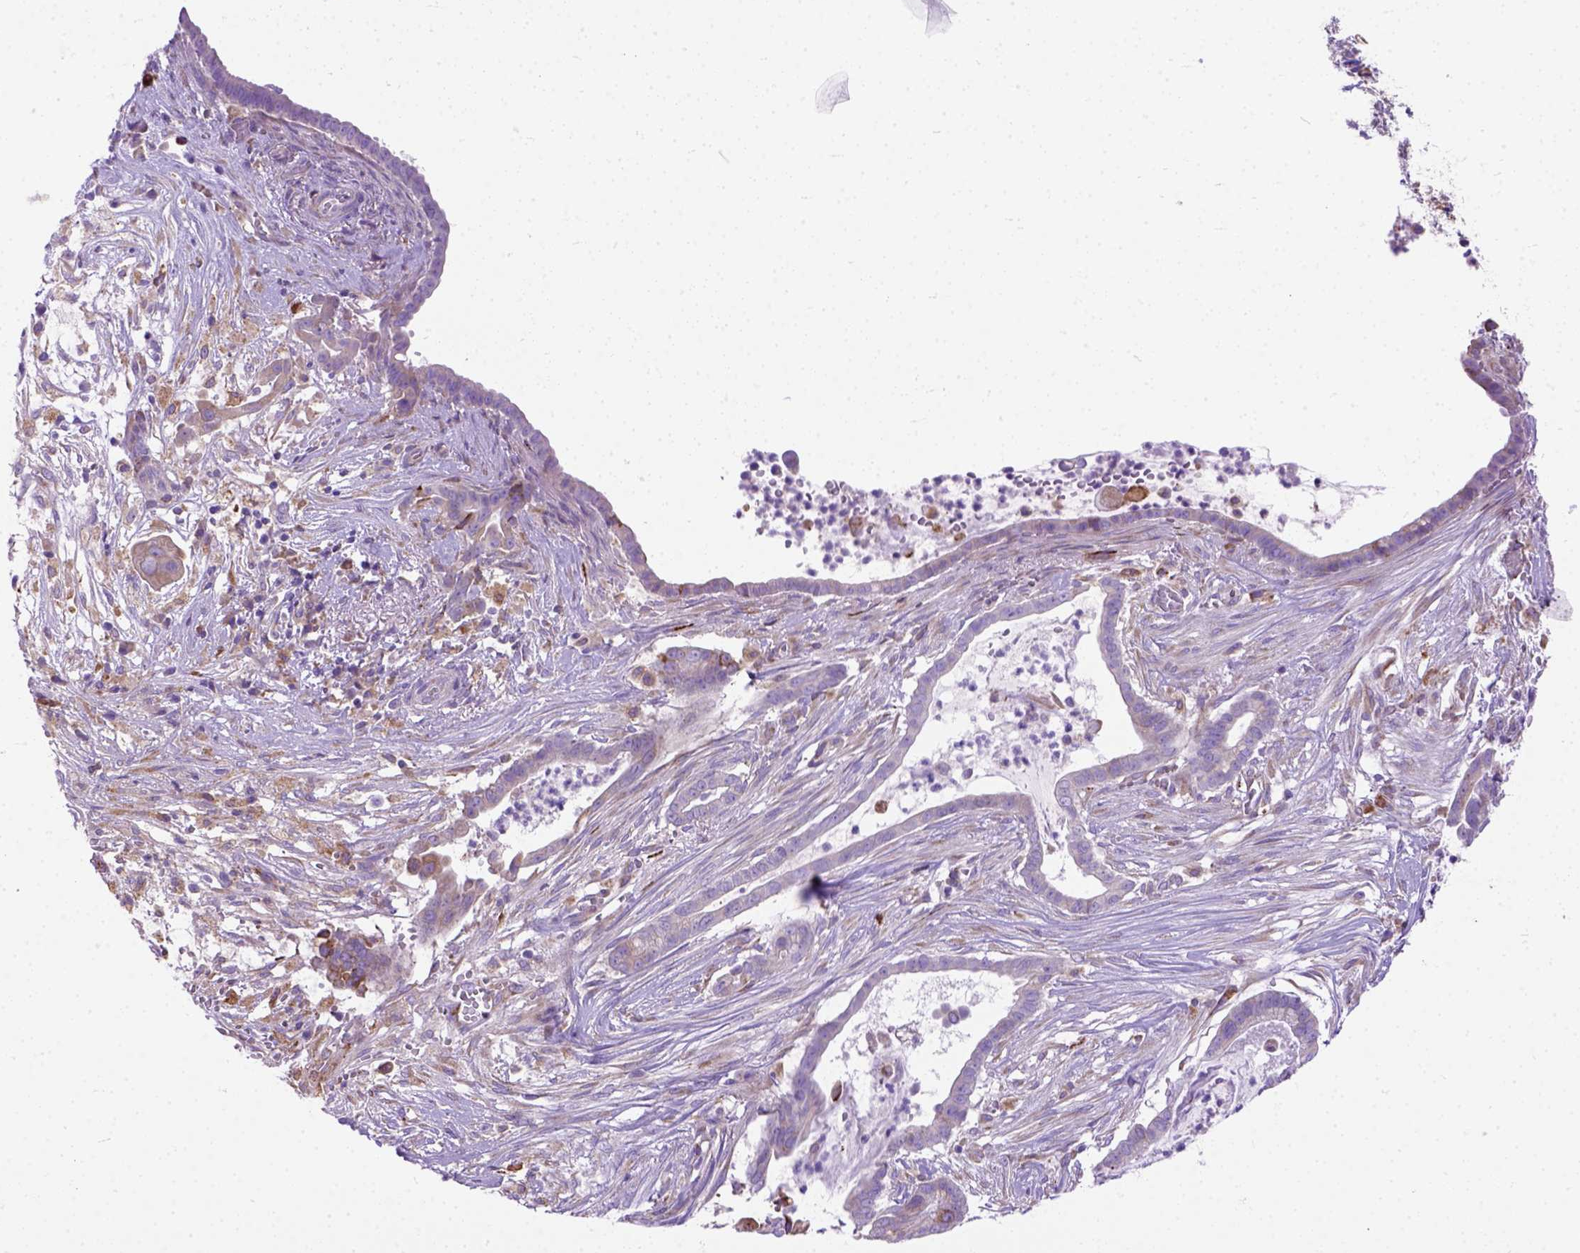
{"staining": {"intensity": "moderate", "quantity": "25%-75%", "location": "cytoplasmic/membranous"}, "tissue": "pancreatic cancer", "cell_type": "Tumor cells", "image_type": "cancer", "snomed": [{"axis": "morphology", "description": "Adenocarcinoma, NOS"}, {"axis": "topography", "description": "Pancreas"}], "caption": "This is an image of immunohistochemistry staining of pancreatic cancer (adenocarcinoma), which shows moderate staining in the cytoplasmic/membranous of tumor cells.", "gene": "PLK4", "patient": {"sex": "male", "age": 61}}